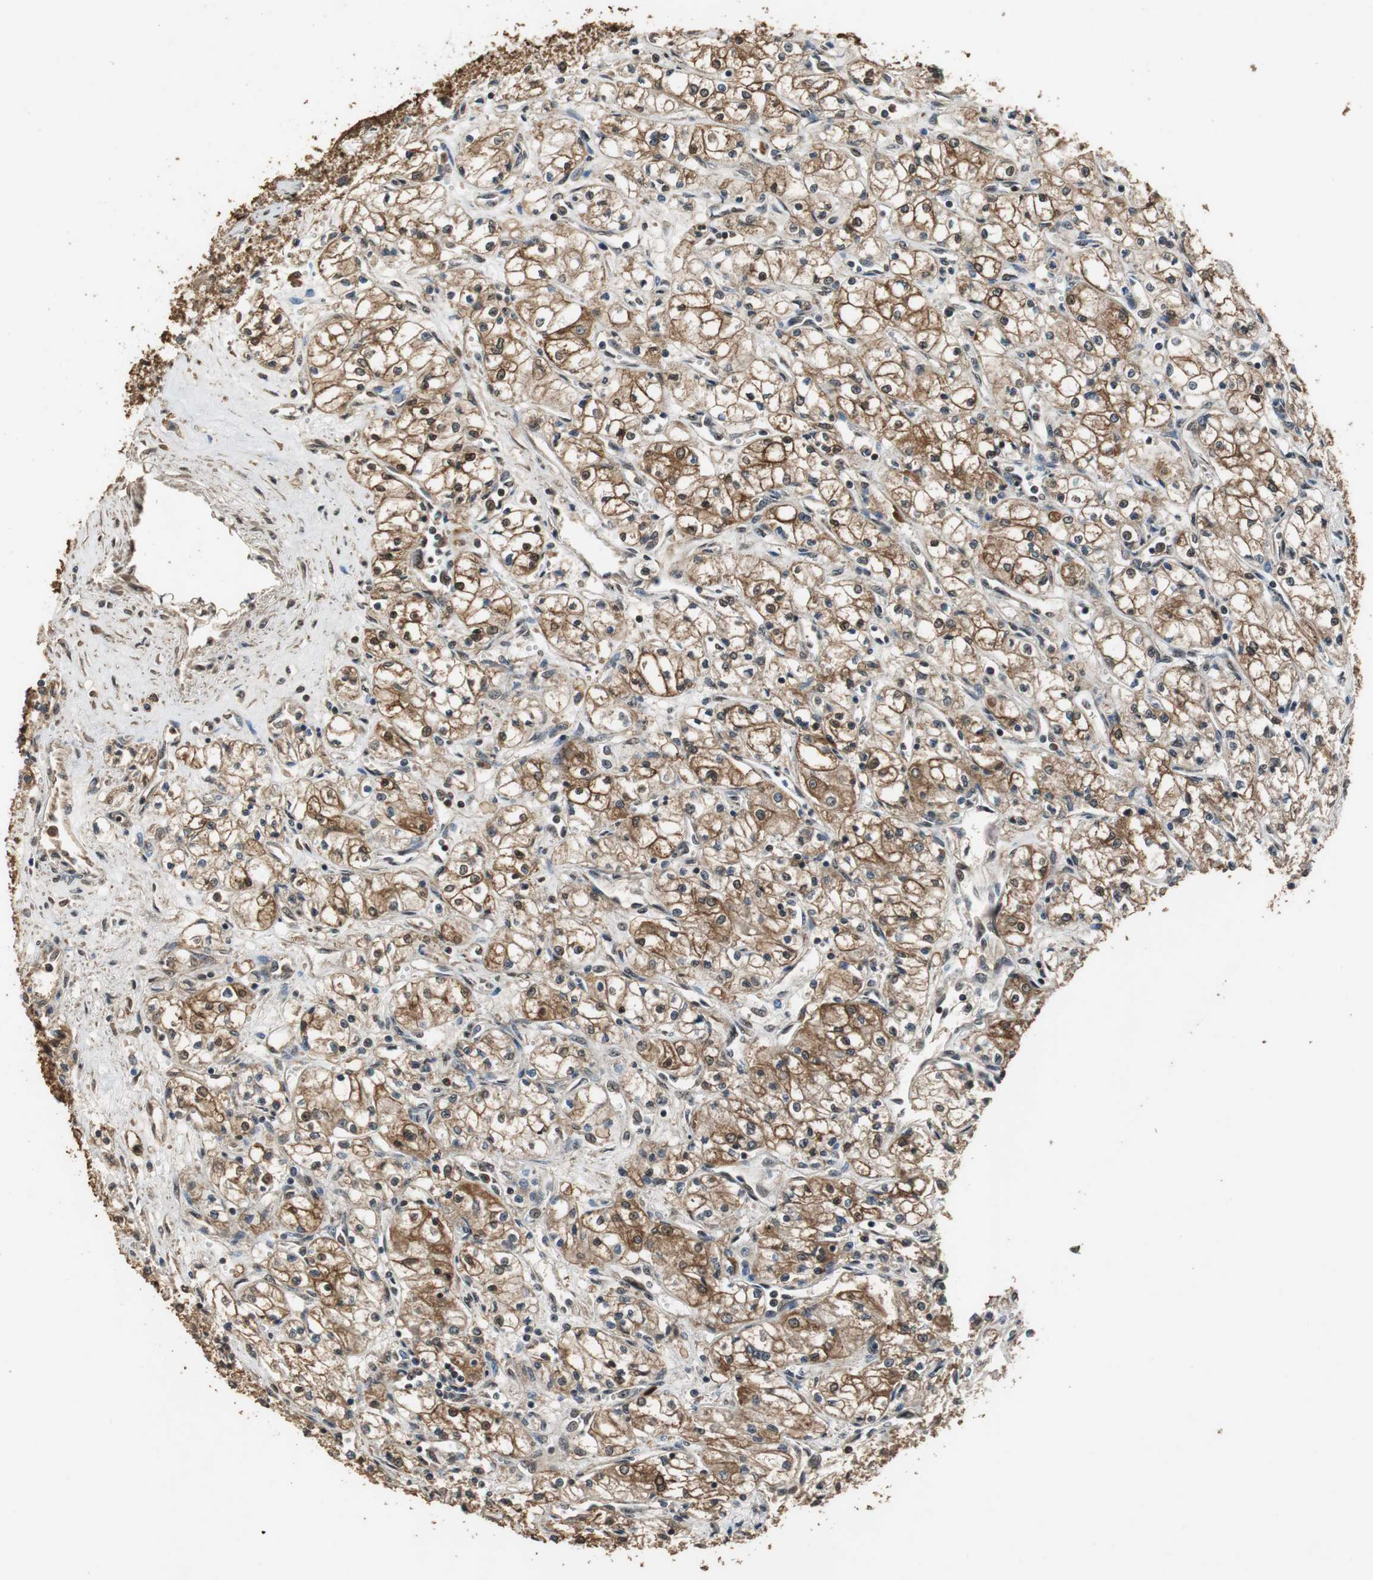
{"staining": {"intensity": "strong", "quantity": ">75%", "location": "cytoplasmic/membranous,nuclear"}, "tissue": "renal cancer", "cell_type": "Tumor cells", "image_type": "cancer", "snomed": [{"axis": "morphology", "description": "Normal tissue, NOS"}, {"axis": "morphology", "description": "Adenocarcinoma, NOS"}, {"axis": "topography", "description": "Kidney"}], "caption": "Immunohistochemistry (DAB (3,3'-diaminobenzidine)) staining of human renal cancer (adenocarcinoma) demonstrates strong cytoplasmic/membranous and nuclear protein expression in approximately >75% of tumor cells.", "gene": "ZNF18", "patient": {"sex": "male", "age": 59}}